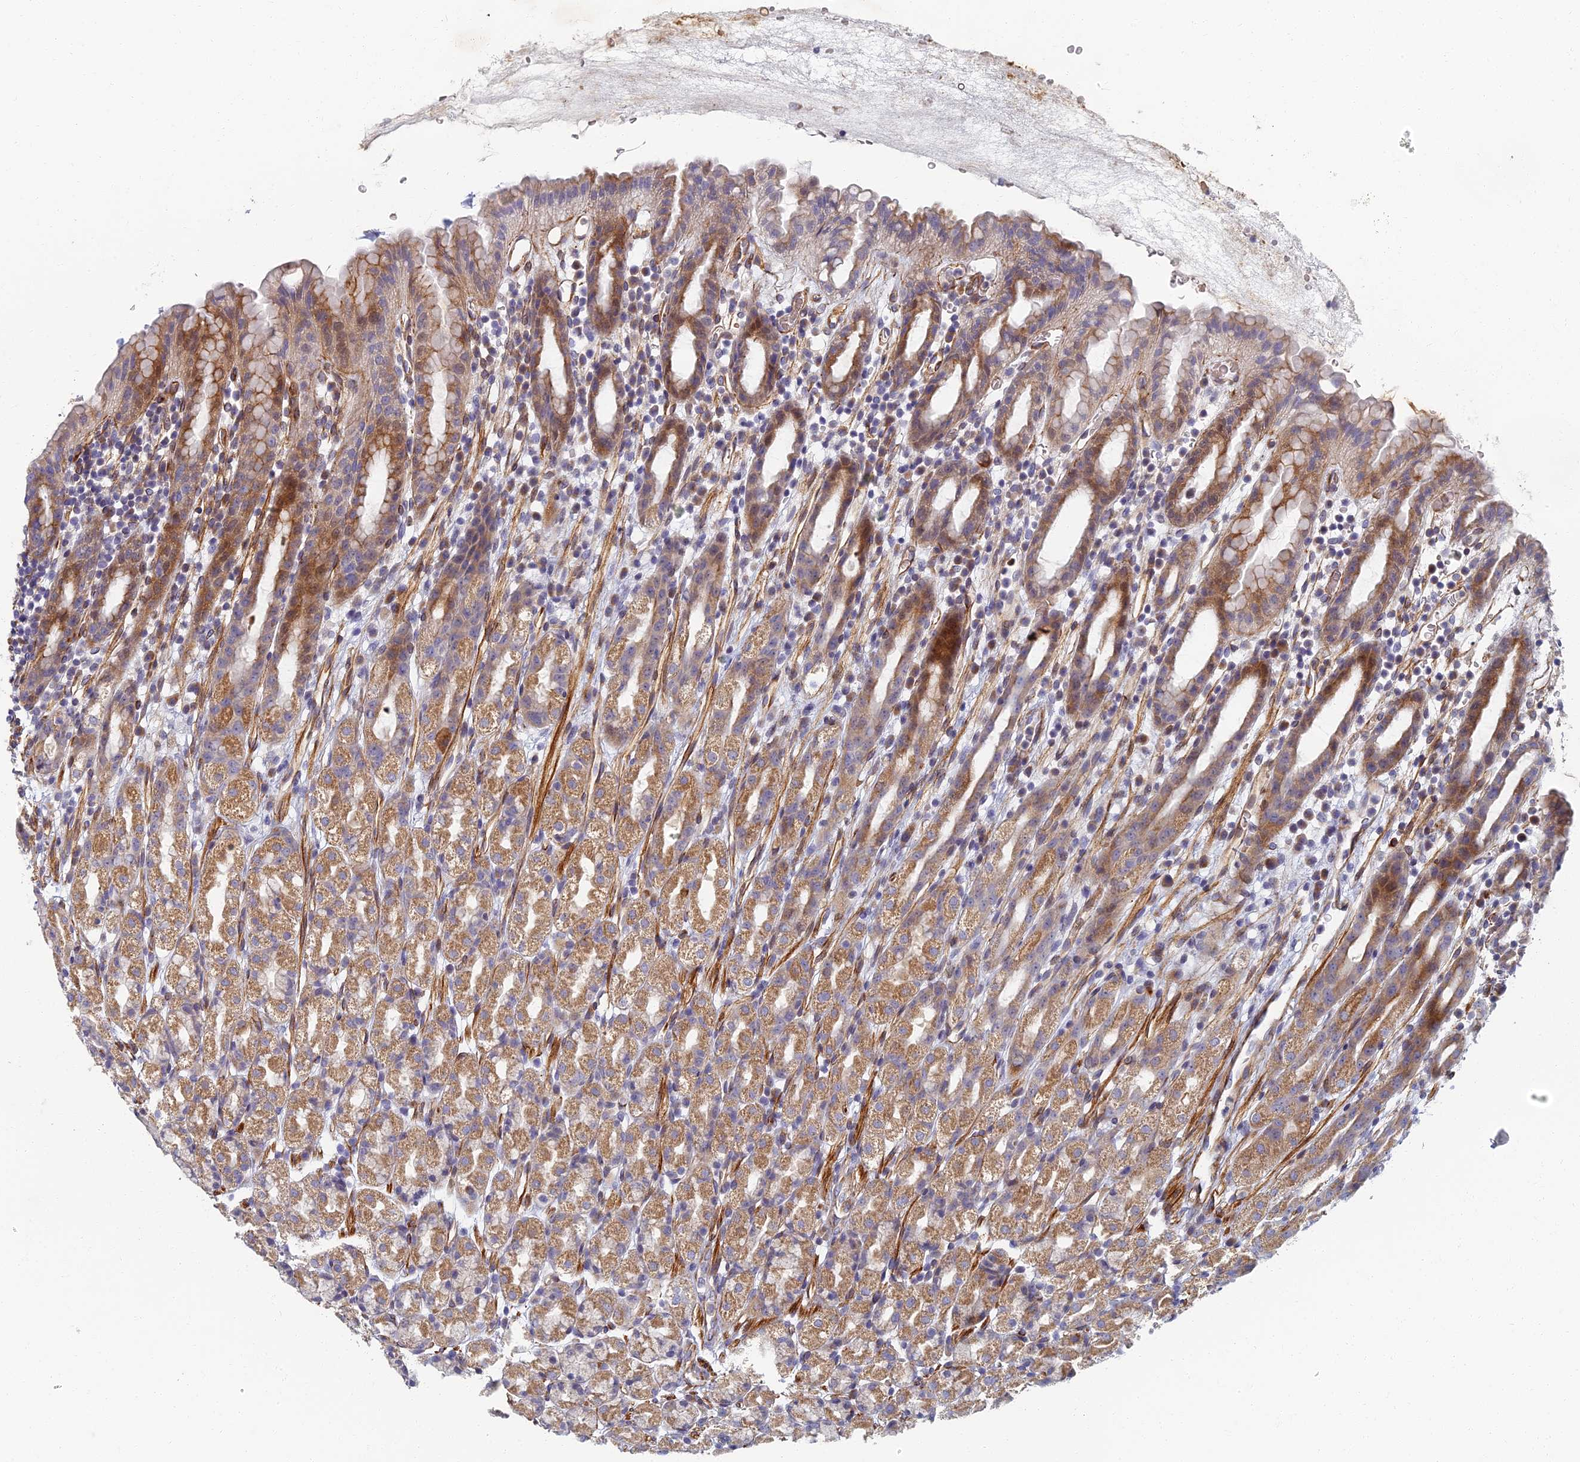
{"staining": {"intensity": "moderate", "quantity": "25%-75%", "location": "cytoplasmic/membranous"}, "tissue": "stomach", "cell_type": "Glandular cells", "image_type": "normal", "snomed": [{"axis": "morphology", "description": "Normal tissue, NOS"}, {"axis": "topography", "description": "Stomach, upper"}], "caption": "Immunohistochemical staining of normal stomach displays moderate cytoplasmic/membranous protein staining in approximately 25%-75% of glandular cells.", "gene": "ABCB10", "patient": {"sex": "male", "age": 47}}